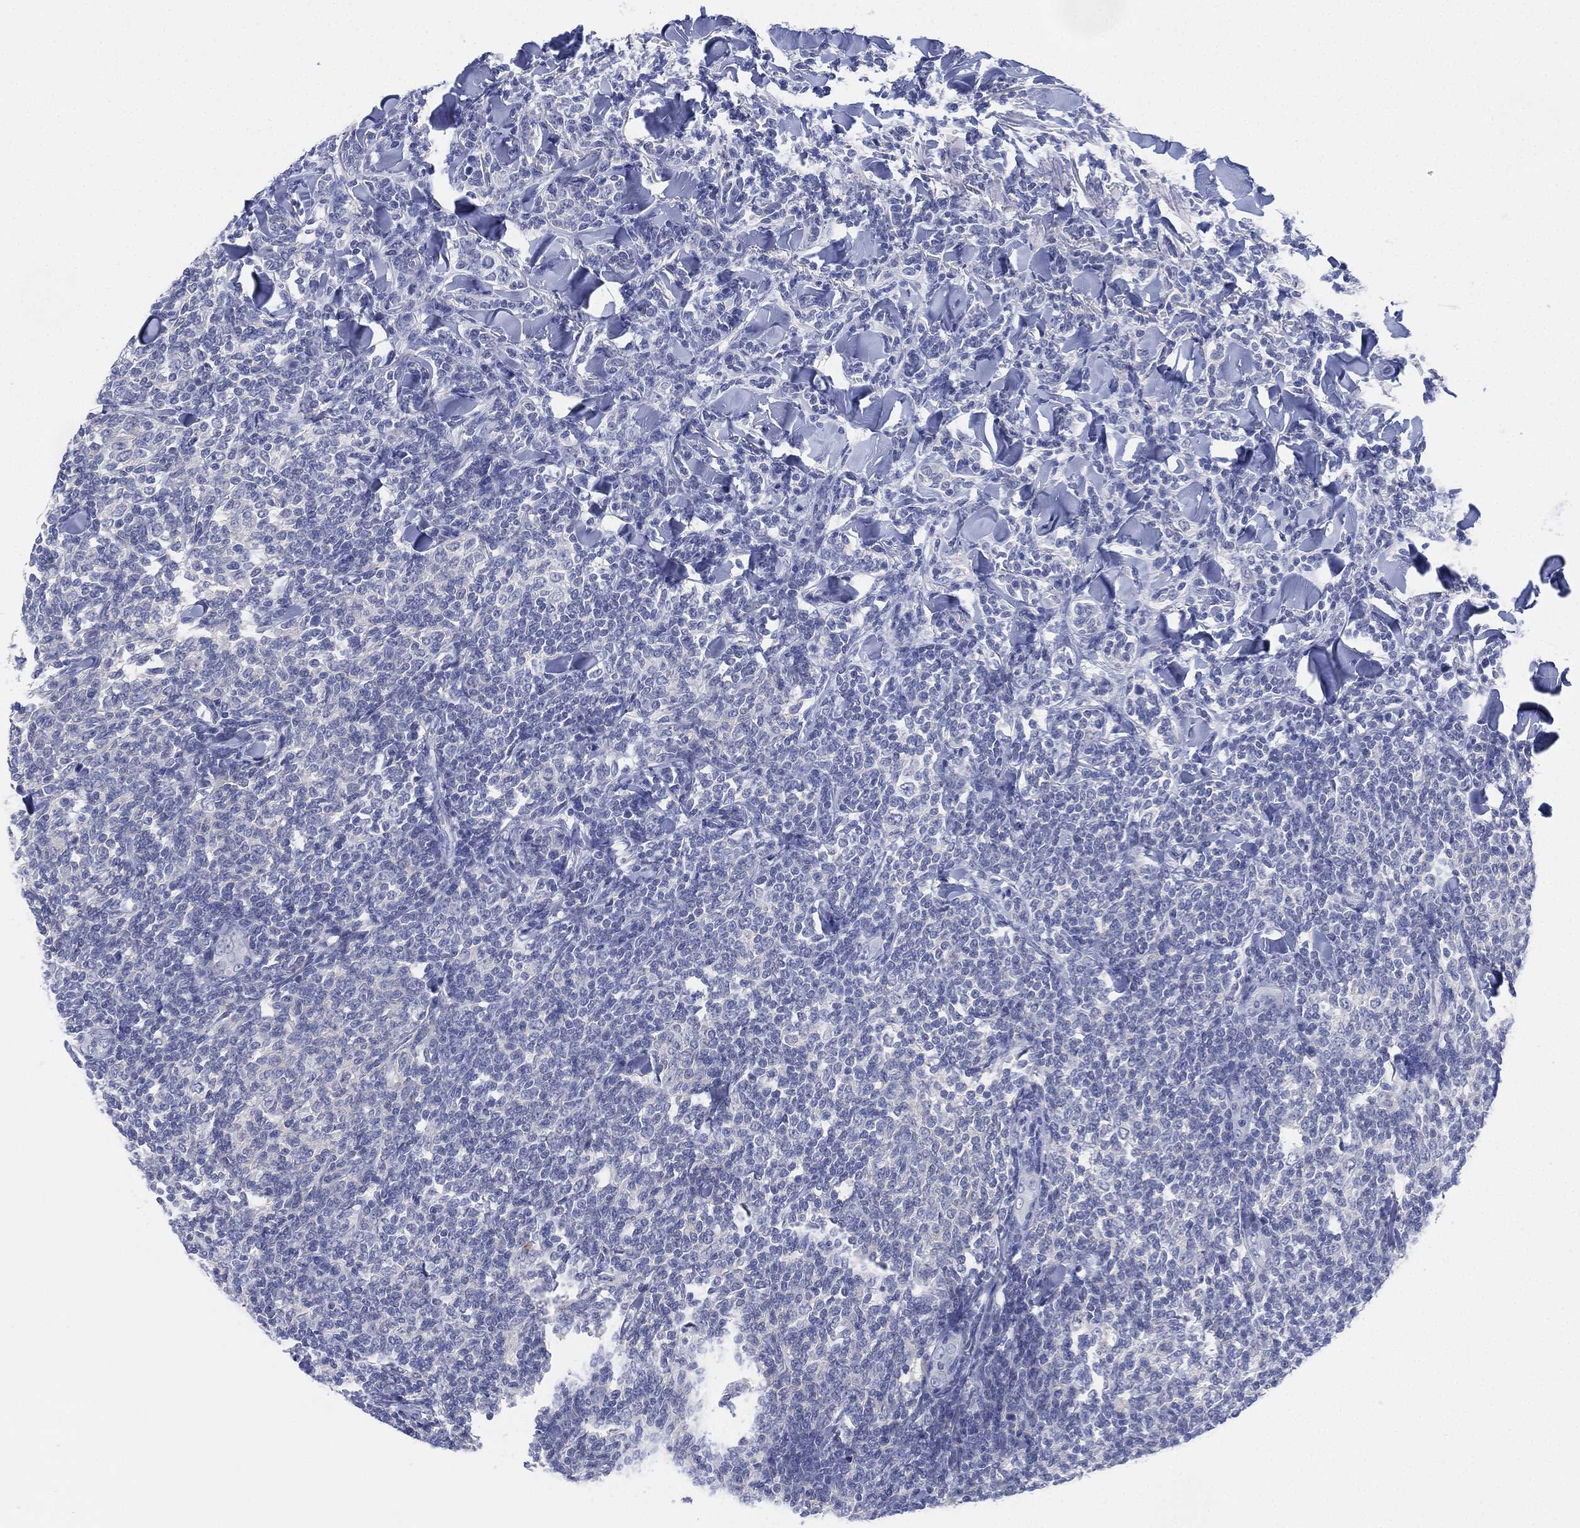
{"staining": {"intensity": "negative", "quantity": "none", "location": "none"}, "tissue": "lymphoma", "cell_type": "Tumor cells", "image_type": "cancer", "snomed": [{"axis": "morphology", "description": "Malignant lymphoma, non-Hodgkin's type, Low grade"}, {"axis": "topography", "description": "Lymph node"}], "caption": "This is a image of immunohistochemistry (IHC) staining of lymphoma, which shows no expression in tumor cells. (Immunohistochemistry (ihc), brightfield microscopy, high magnification).", "gene": "ADAD2", "patient": {"sex": "female", "age": 56}}